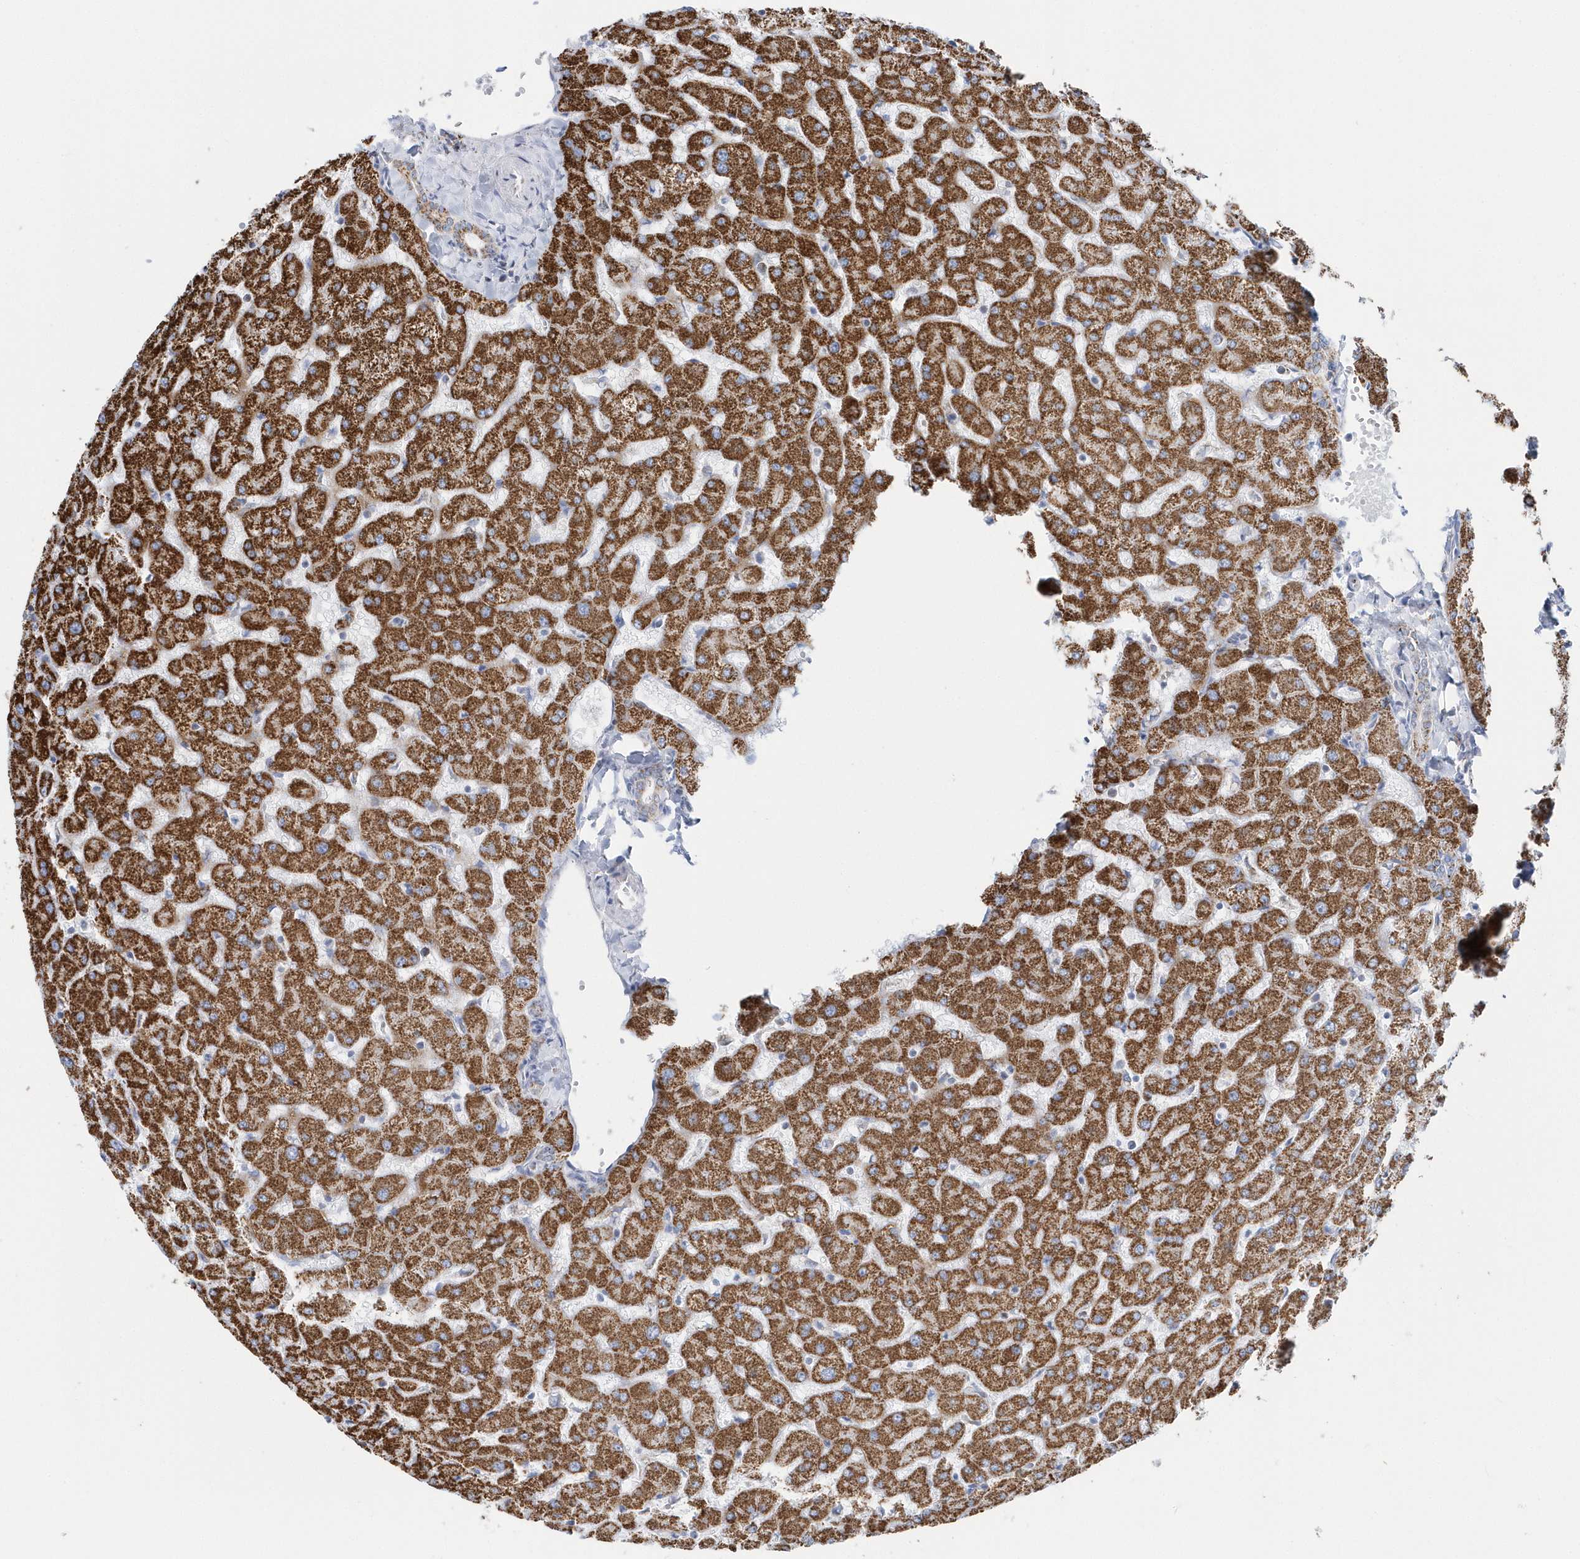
{"staining": {"intensity": "moderate", "quantity": ">75%", "location": "cytoplasmic/membranous"}, "tissue": "liver", "cell_type": "Cholangiocytes", "image_type": "normal", "snomed": [{"axis": "morphology", "description": "Normal tissue, NOS"}, {"axis": "topography", "description": "Liver"}], "caption": "Immunohistochemical staining of benign liver reveals >75% levels of moderate cytoplasmic/membranous protein staining in about >75% of cholangiocytes.", "gene": "TMCO6", "patient": {"sex": "female", "age": 63}}